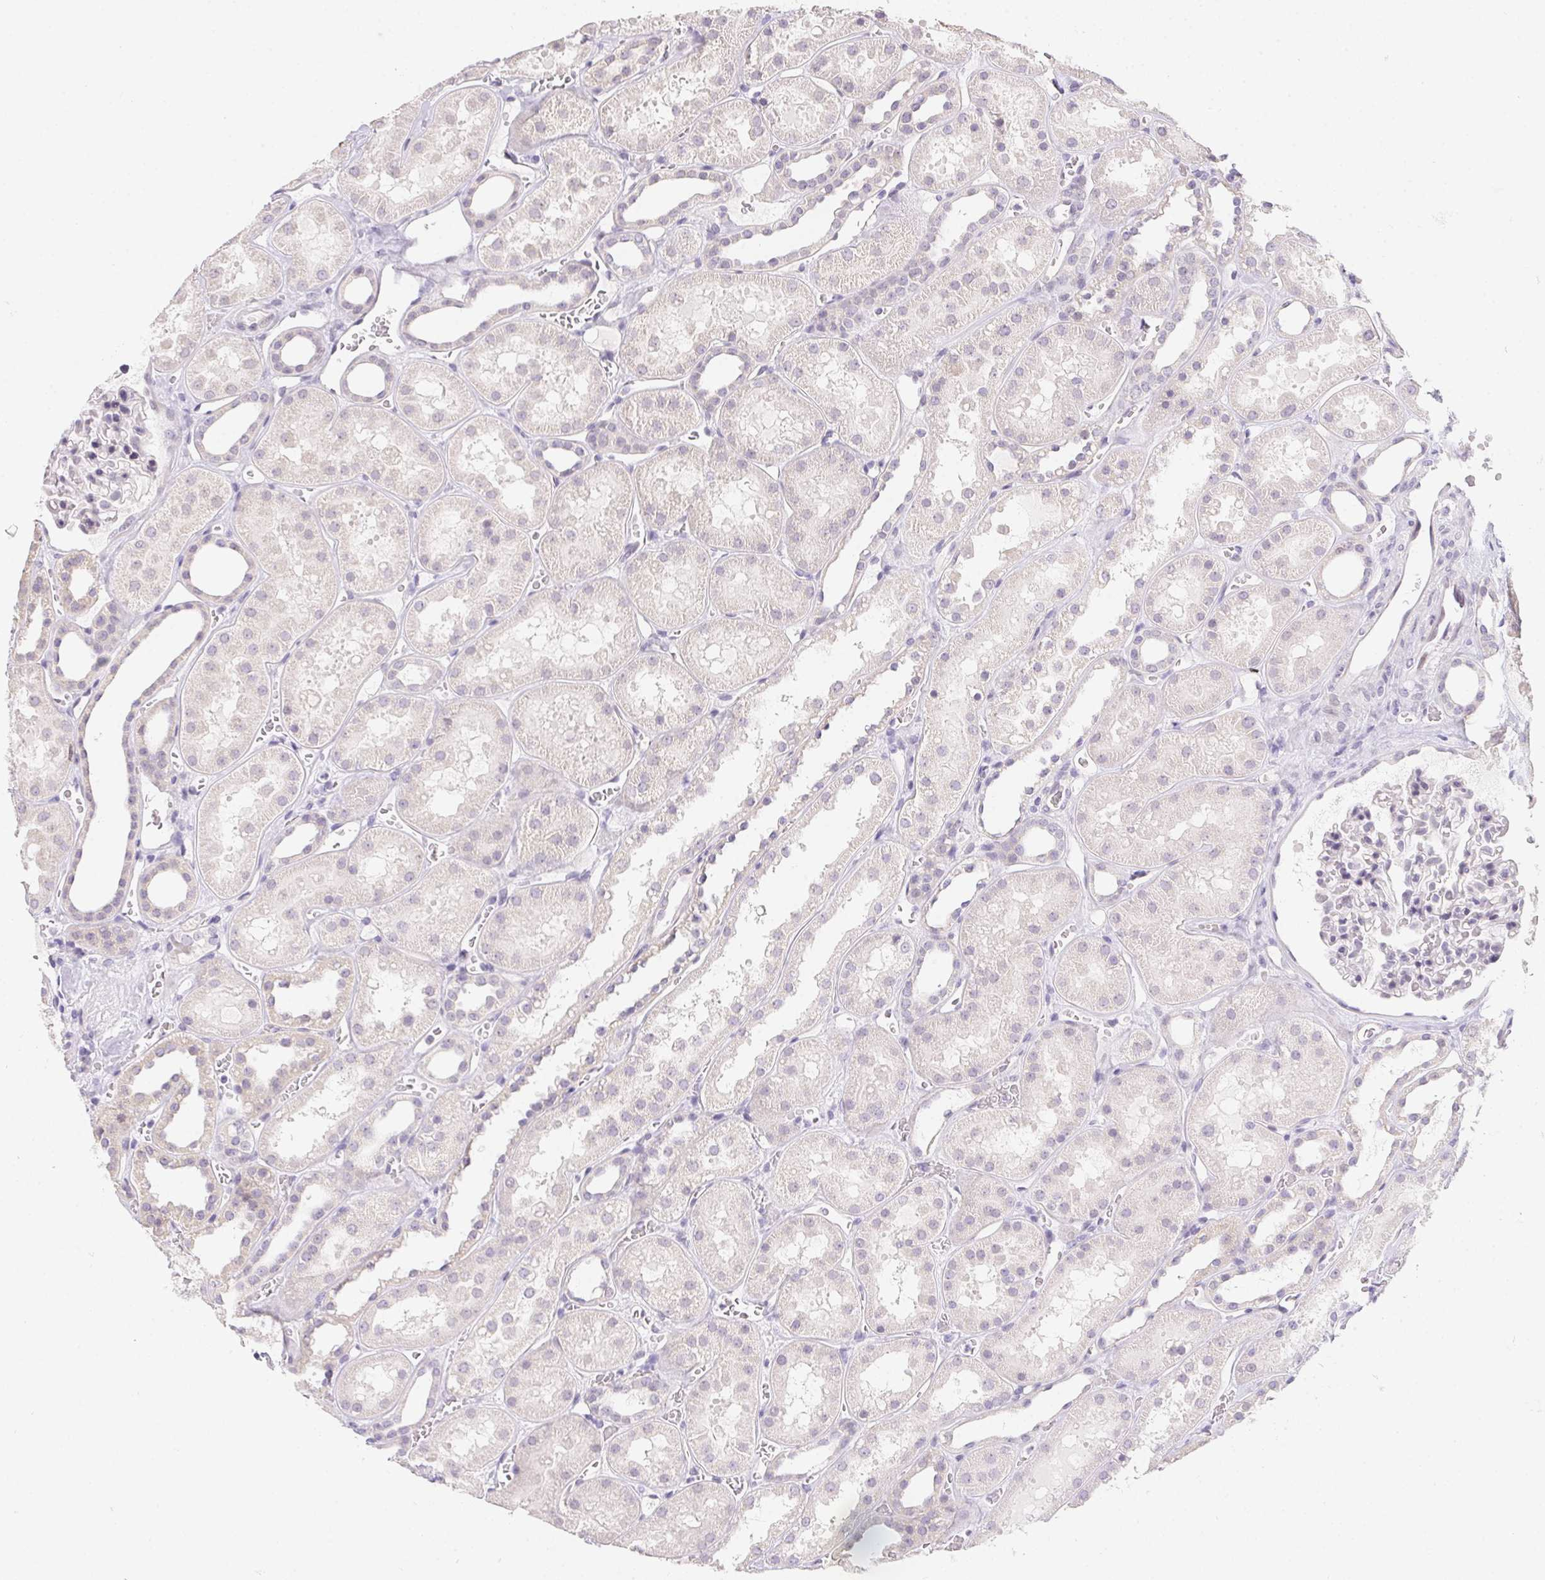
{"staining": {"intensity": "negative", "quantity": "none", "location": "none"}, "tissue": "kidney", "cell_type": "Cells in glomeruli", "image_type": "normal", "snomed": [{"axis": "morphology", "description": "Normal tissue, NOS"}, {"axis": "topography", "description": "Kidney"}], "caption": "IHC photomicrograph of benign kidney: human kidney stained with DAB (3,3'-diaminobenzidine) shows no significant protein expression in cells in glomeruli.", "gene": "MORC1", "patient": {"sex": "female", "age": 41}}